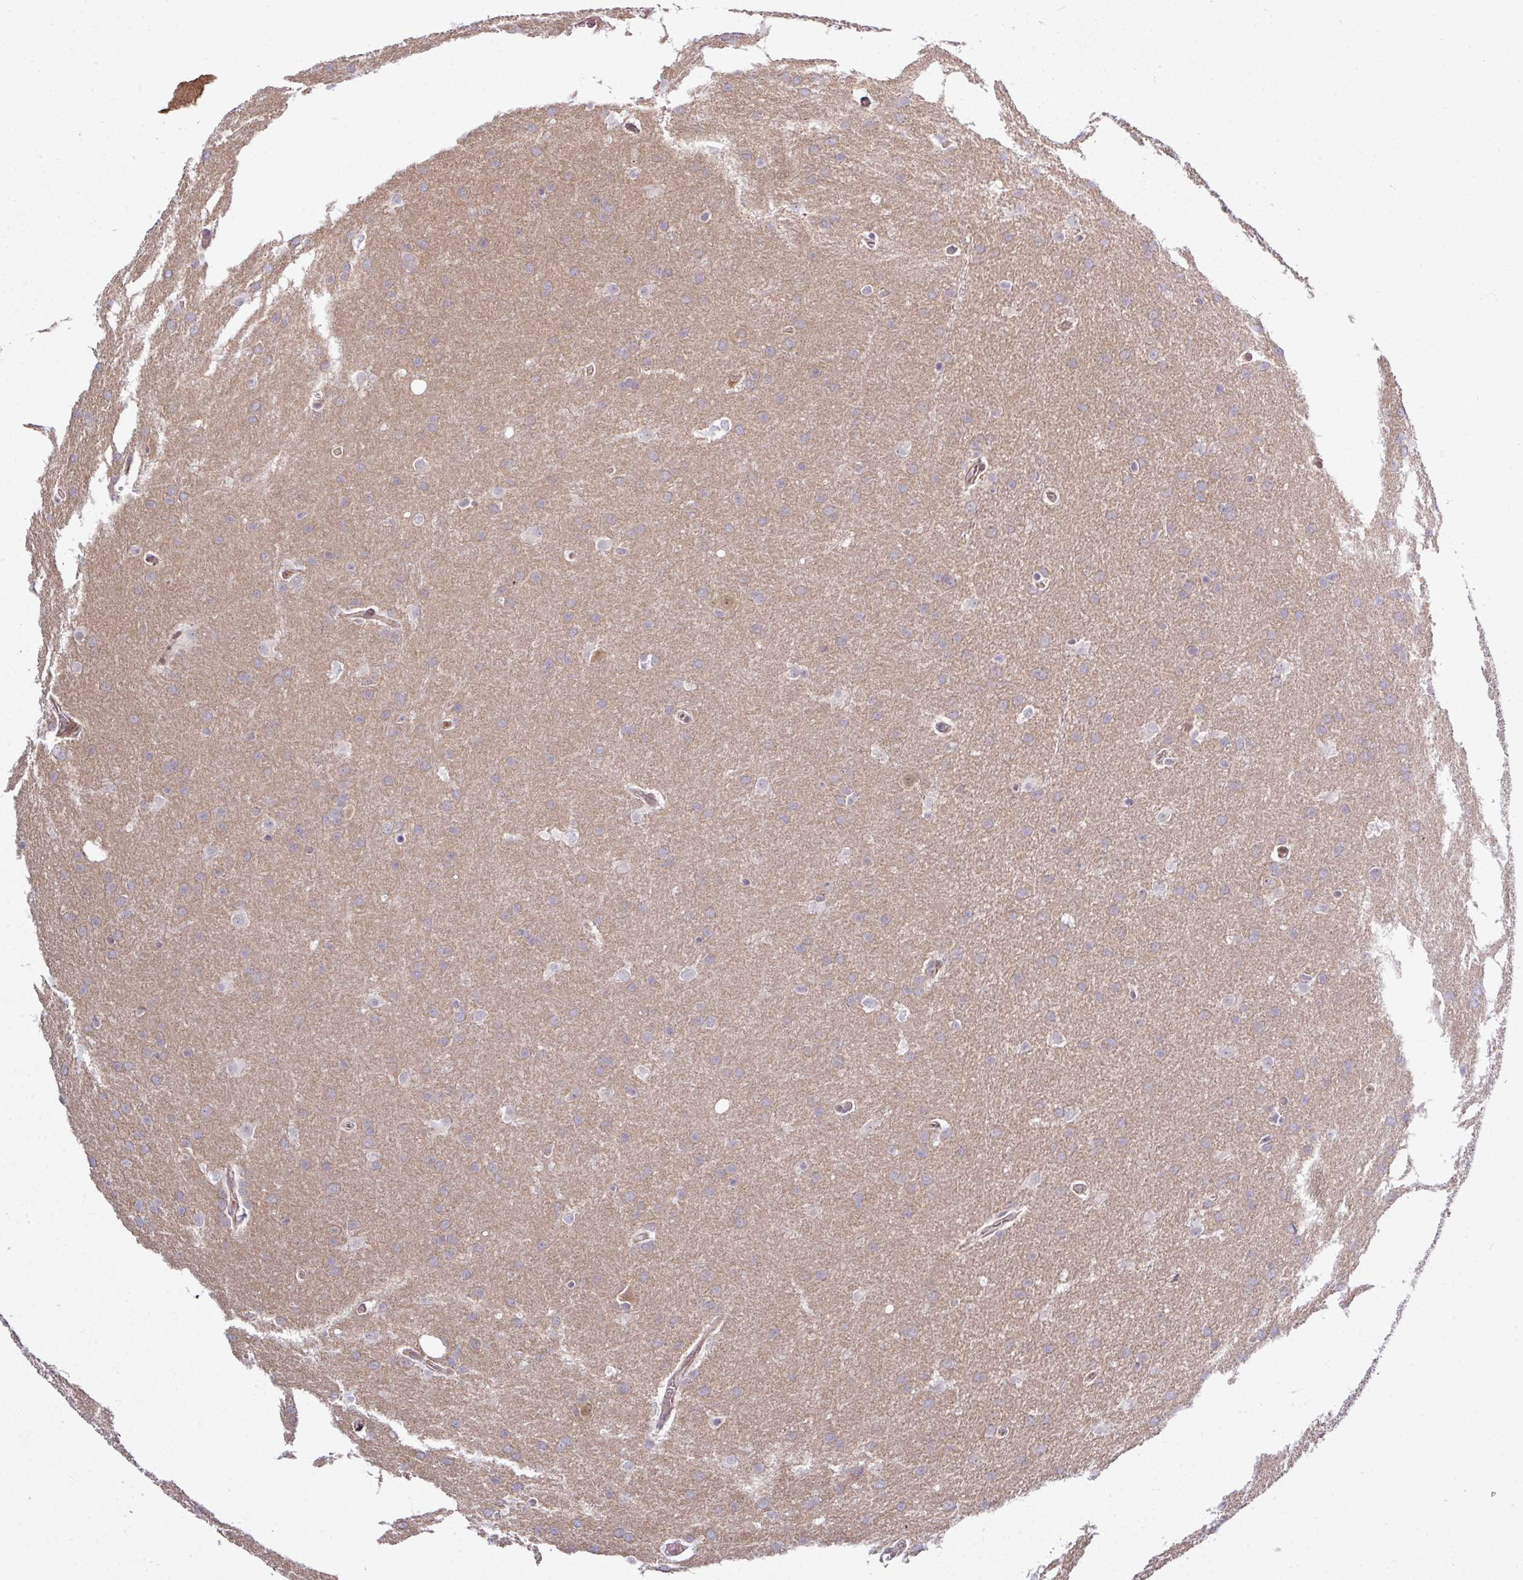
{"staining": {"intensity": "weak", "quantity": ">75%", "location": "cytoplasmic/membranous"}, "tissue": "glioma", "cell_type": "Tumor cells", "image_type": "cancer", "snomed": [{"axis": "morphology", "description": "Glioma, malignant, Low grade"}, {"axis": "topography", "description": "Brain"}], "caption": "Immunohistochemistry histopathology image of human glioma stained for a protein (brown), which shows low levels of weak cytoplasmic/membranous staining in approximately >75% of tumor cells.", "gene": "TUSC3", "patient": {"sex": "female", "age": 32}}